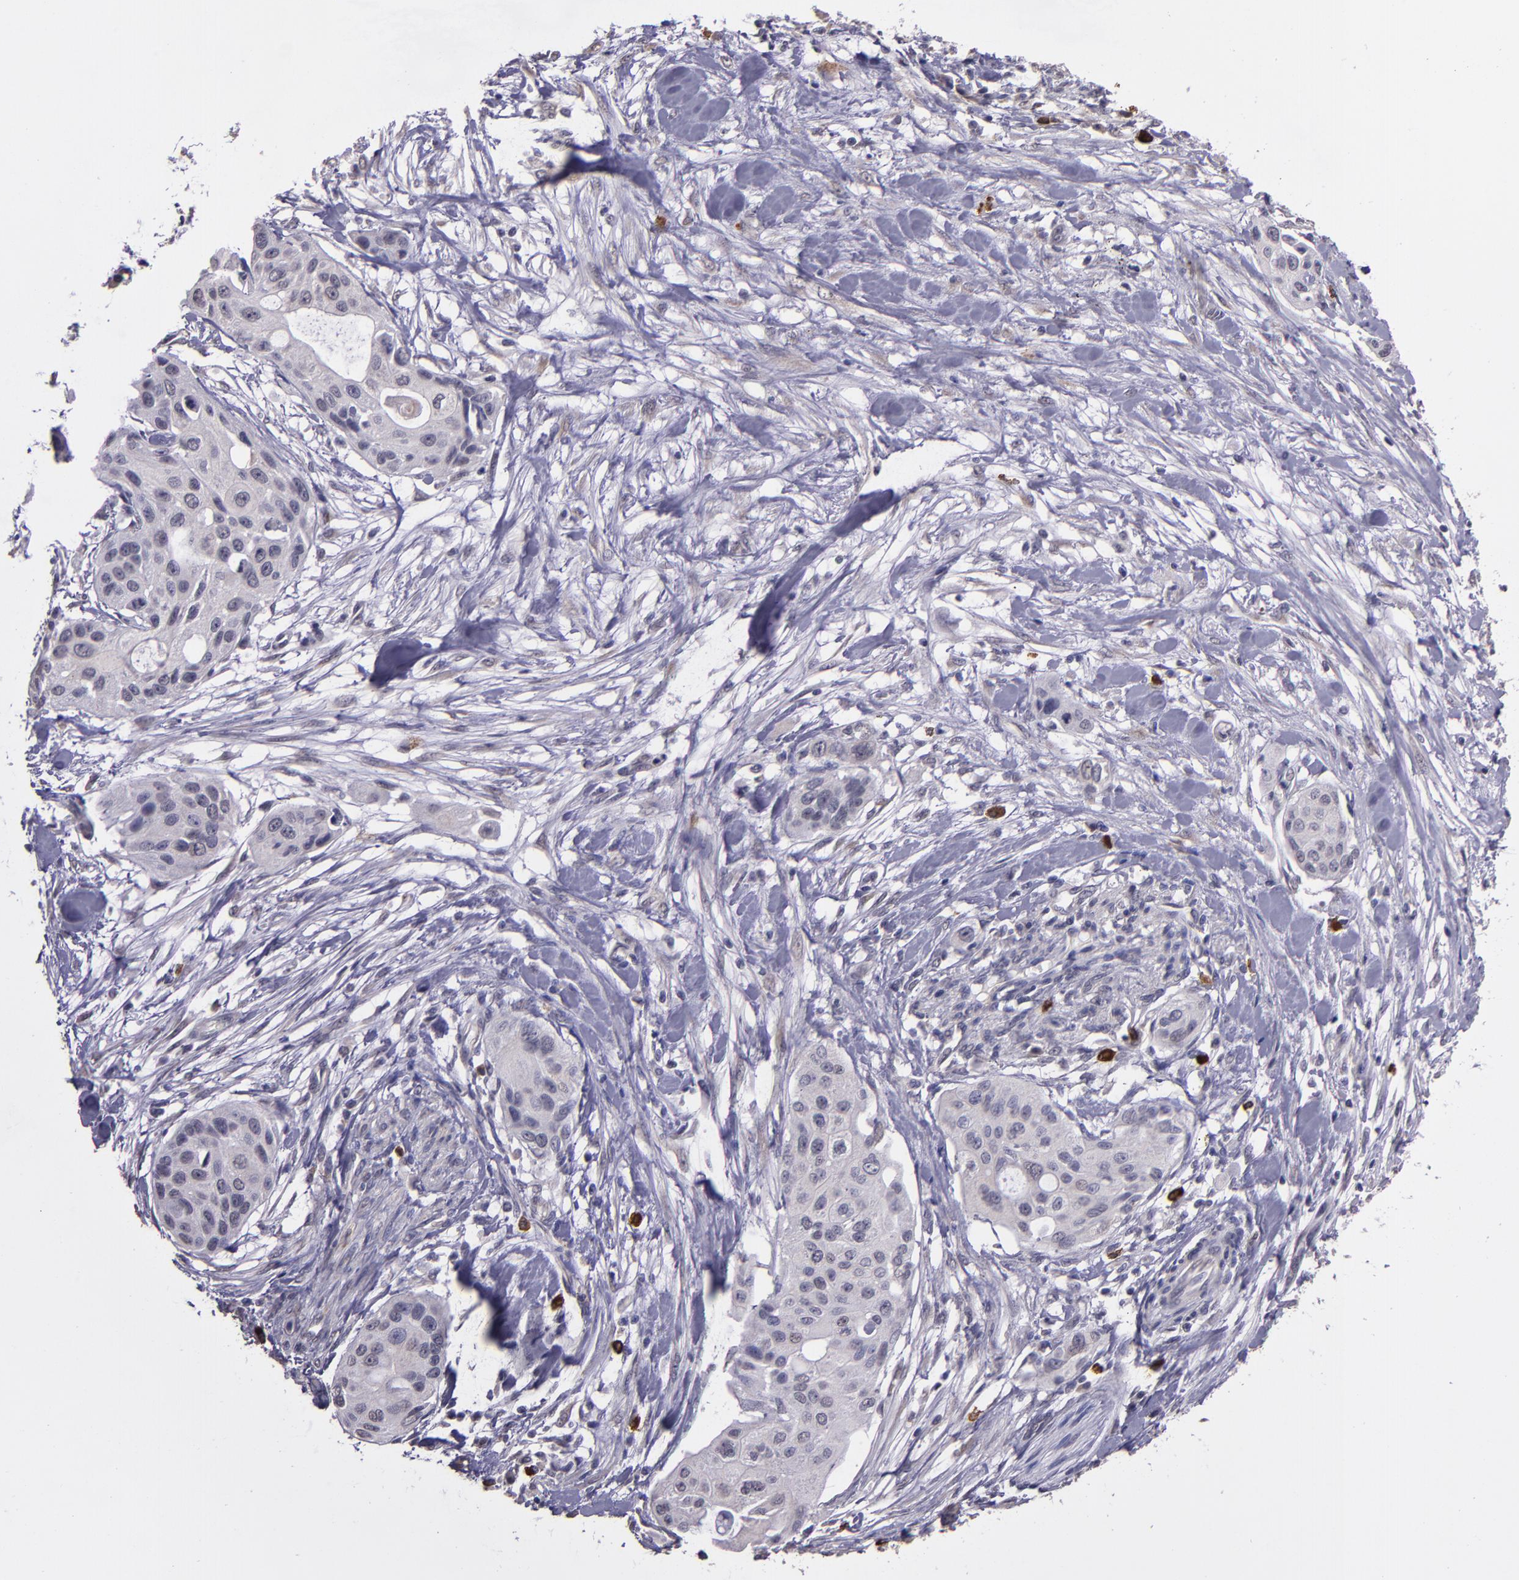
{"staining": {"intensity": "negative", "quantity": "none", "location": "none"}, "tissue": "pancreatic cancer", "cell_type": "Tumor cells", "image_type": "cancer", "snomed": [{"axis": "morphology", "description": "Adenocarcinoma, NOS"}, {"axis": "topography", "description": "Pancreas"}], "caption": "A high-resolution micrograph shows IHC staining of pancreatic cancer (adenocarcinoma), which exhibits no significant expression in tumor cells.", "gene": "TAF7L", "patient": {"sex": "female", "age": 60}}